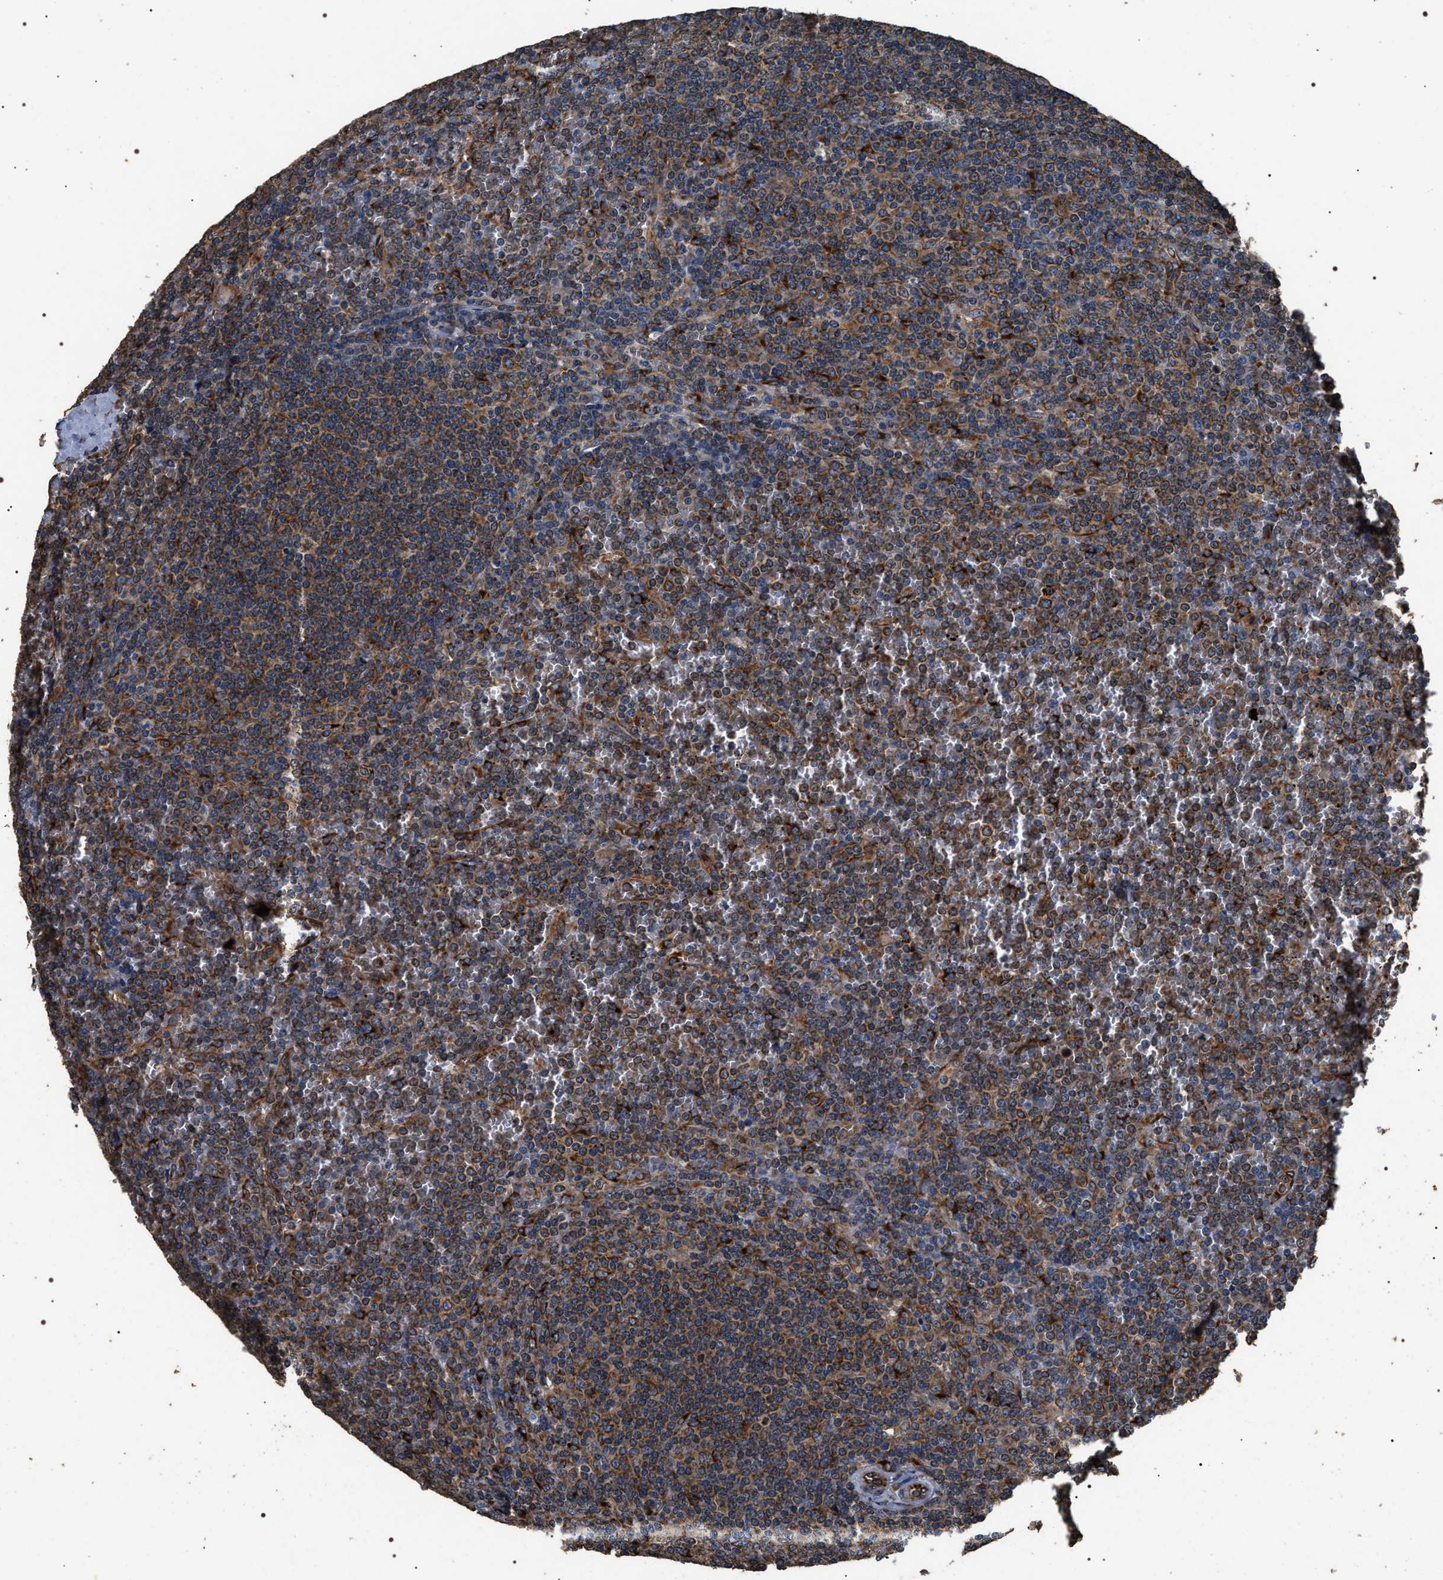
{"staining": {"intensity": "moderate", "quantity": ">75%", "location": "cytoplasmic/membranous"}, "tissue": "lymphoma", "cell_type": "Tumor cells", "image_type": "cancer", "snomed": [{"axis": "morphology", "description": "Malignant lymphoma, non-Hodgkin's type, Low grade"}, {"axis": "topography", "description": "Spleen"}], "caption": "The photomicrograph shows staining of lymphoma, revealing moderate cytoplasmic/membranous protein expression (brown color) within tumor cells.", "gene": "KTN1", "patient": {"sex": "female", "age": 19}}